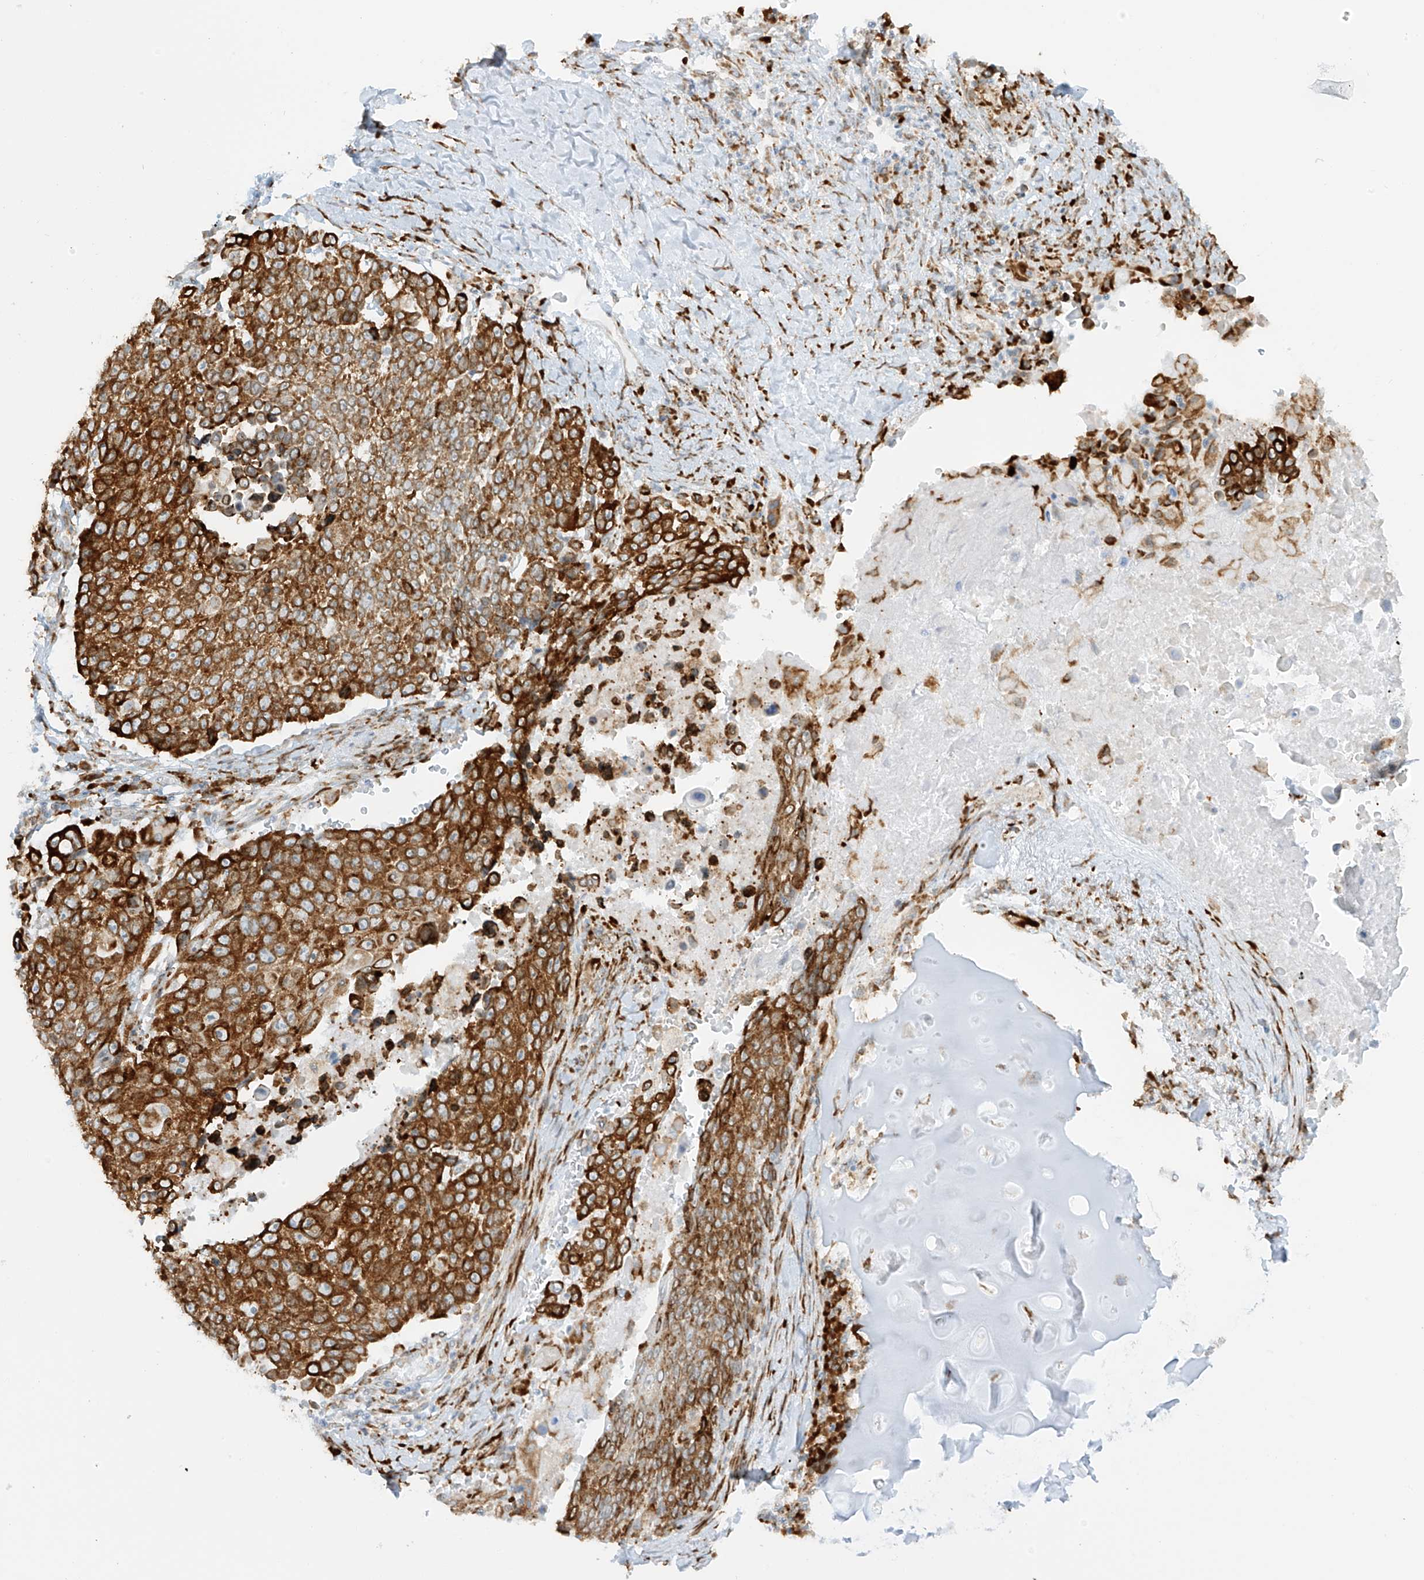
{"staining": {"intensity": "strong", "quantity": ">75%", "location": "cytoplasmic/membranous"}, "tissue": "lung cancer", "cell_type": "Tumor cells", "image_type": "cancer", "snomed": [{"axis": "morphology", "description": "Squamous cell carcinoma, NOS"}, {"axis": "topography", "description": "Lung"}], "caption": "DAB immunohistochemical staining of lung cancer (squamous cell carcinoma) shows strong cytoplasmic/membranous protein expression in approximately >75% of tumor cells. (Brightfield microscopy of DAB IHC at high magnification).", "gene": "LRRC59", "patient": {"sex": "male", "age": 66}}